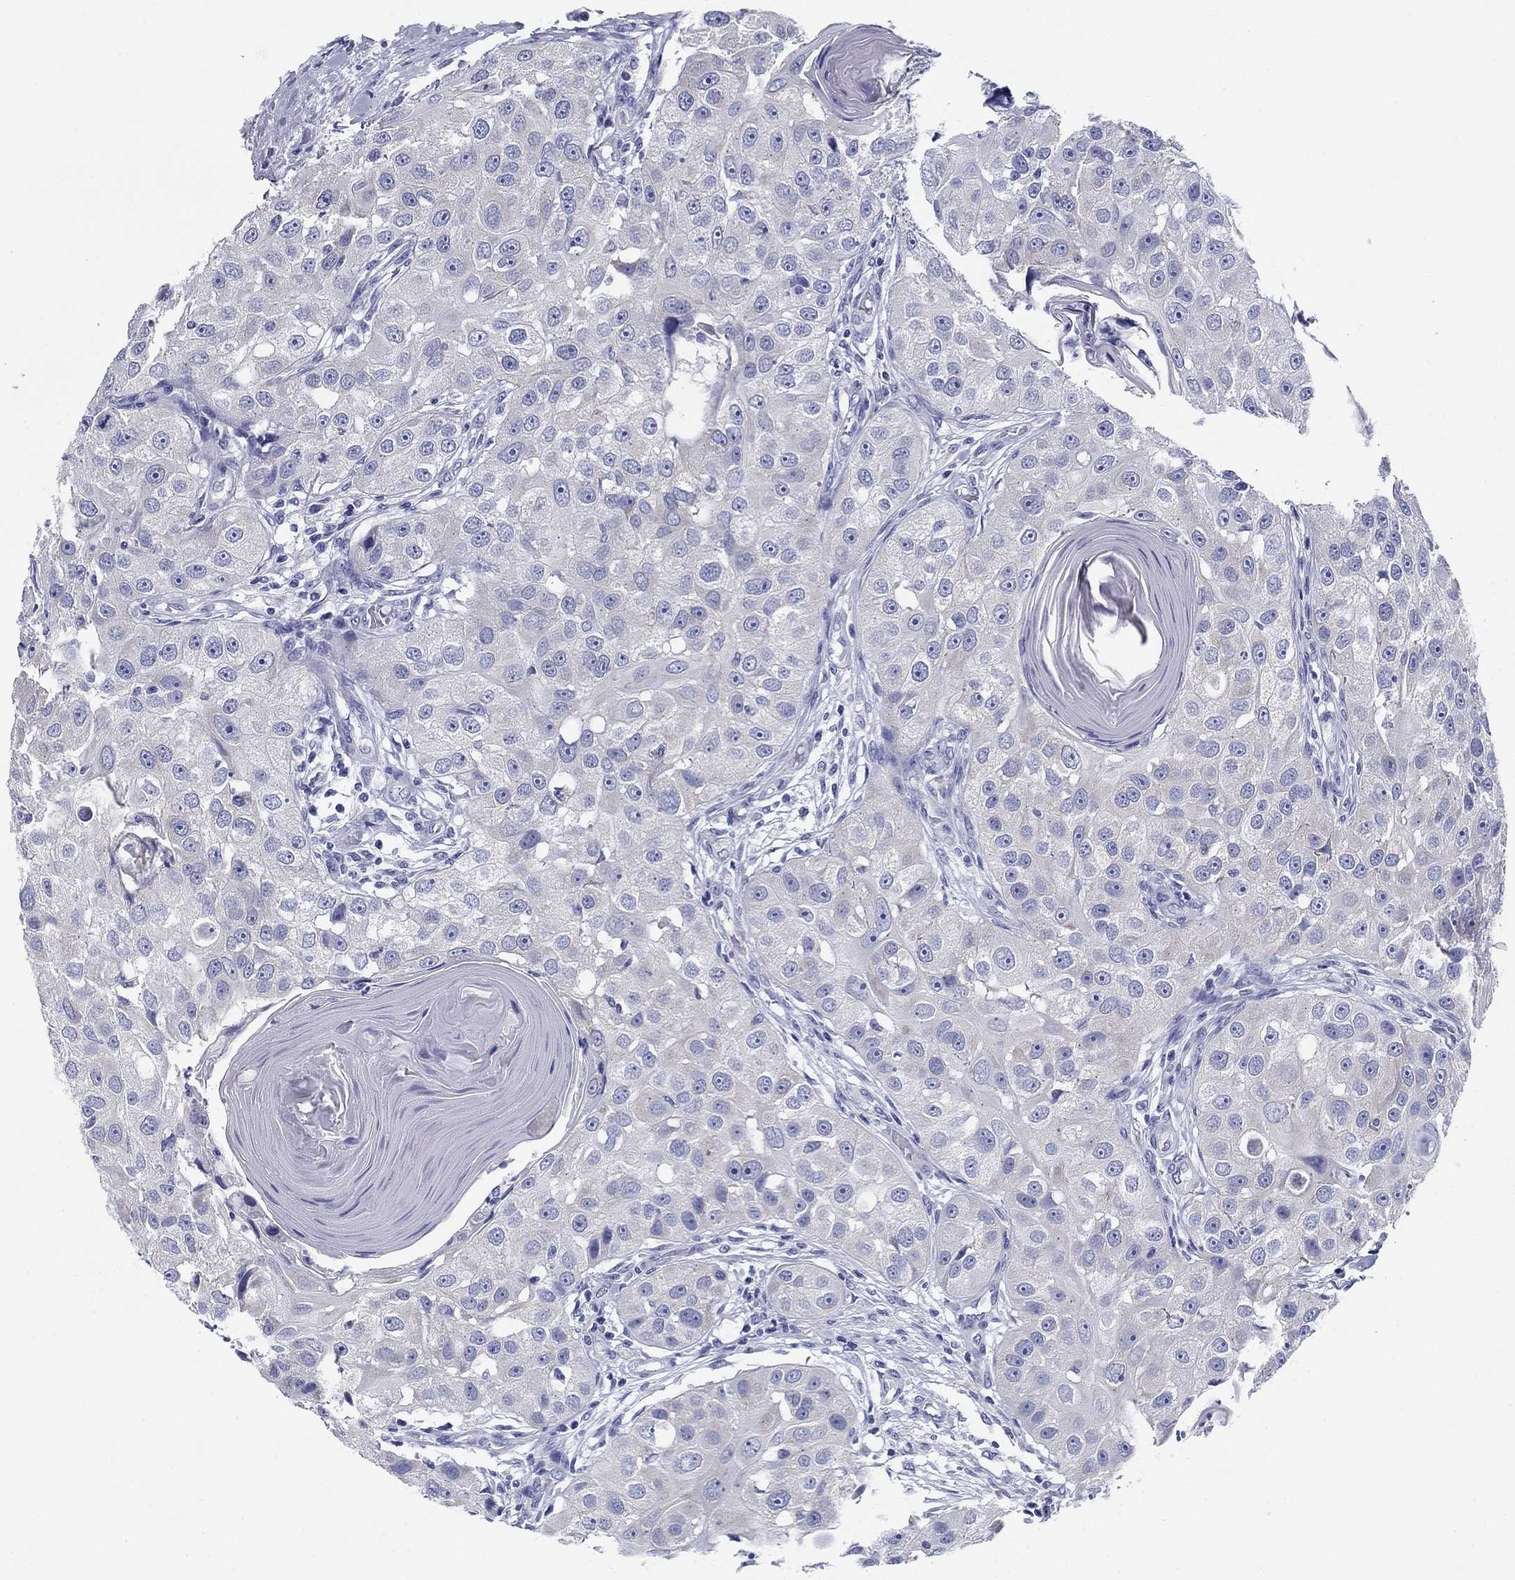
{"staining": {"intensity": "negative", "quantity": "none", "location": "none"}, "tissue": "head and neck cancer", "cell_type": "Tumor cells", "image_type": "cancer", "snomed": [{"axis": "morphology", "description": "Normal tissue, NOS"}, {"axis": "morphology", "description": "Squamous cell carcinoma, NOS"}, {"axis": "topography", "description": "Skeletal muscle"}, {"axis": "topography", "description": "Head-Neck"}], "caption": "DAB (3,3'-diaminobenzidine) immunohistochemical staining of human head and neck cancer displays no significant positivity in tumor cells.", "gene": "UPB1", "patient": {"sex": "male", "age": 51}}